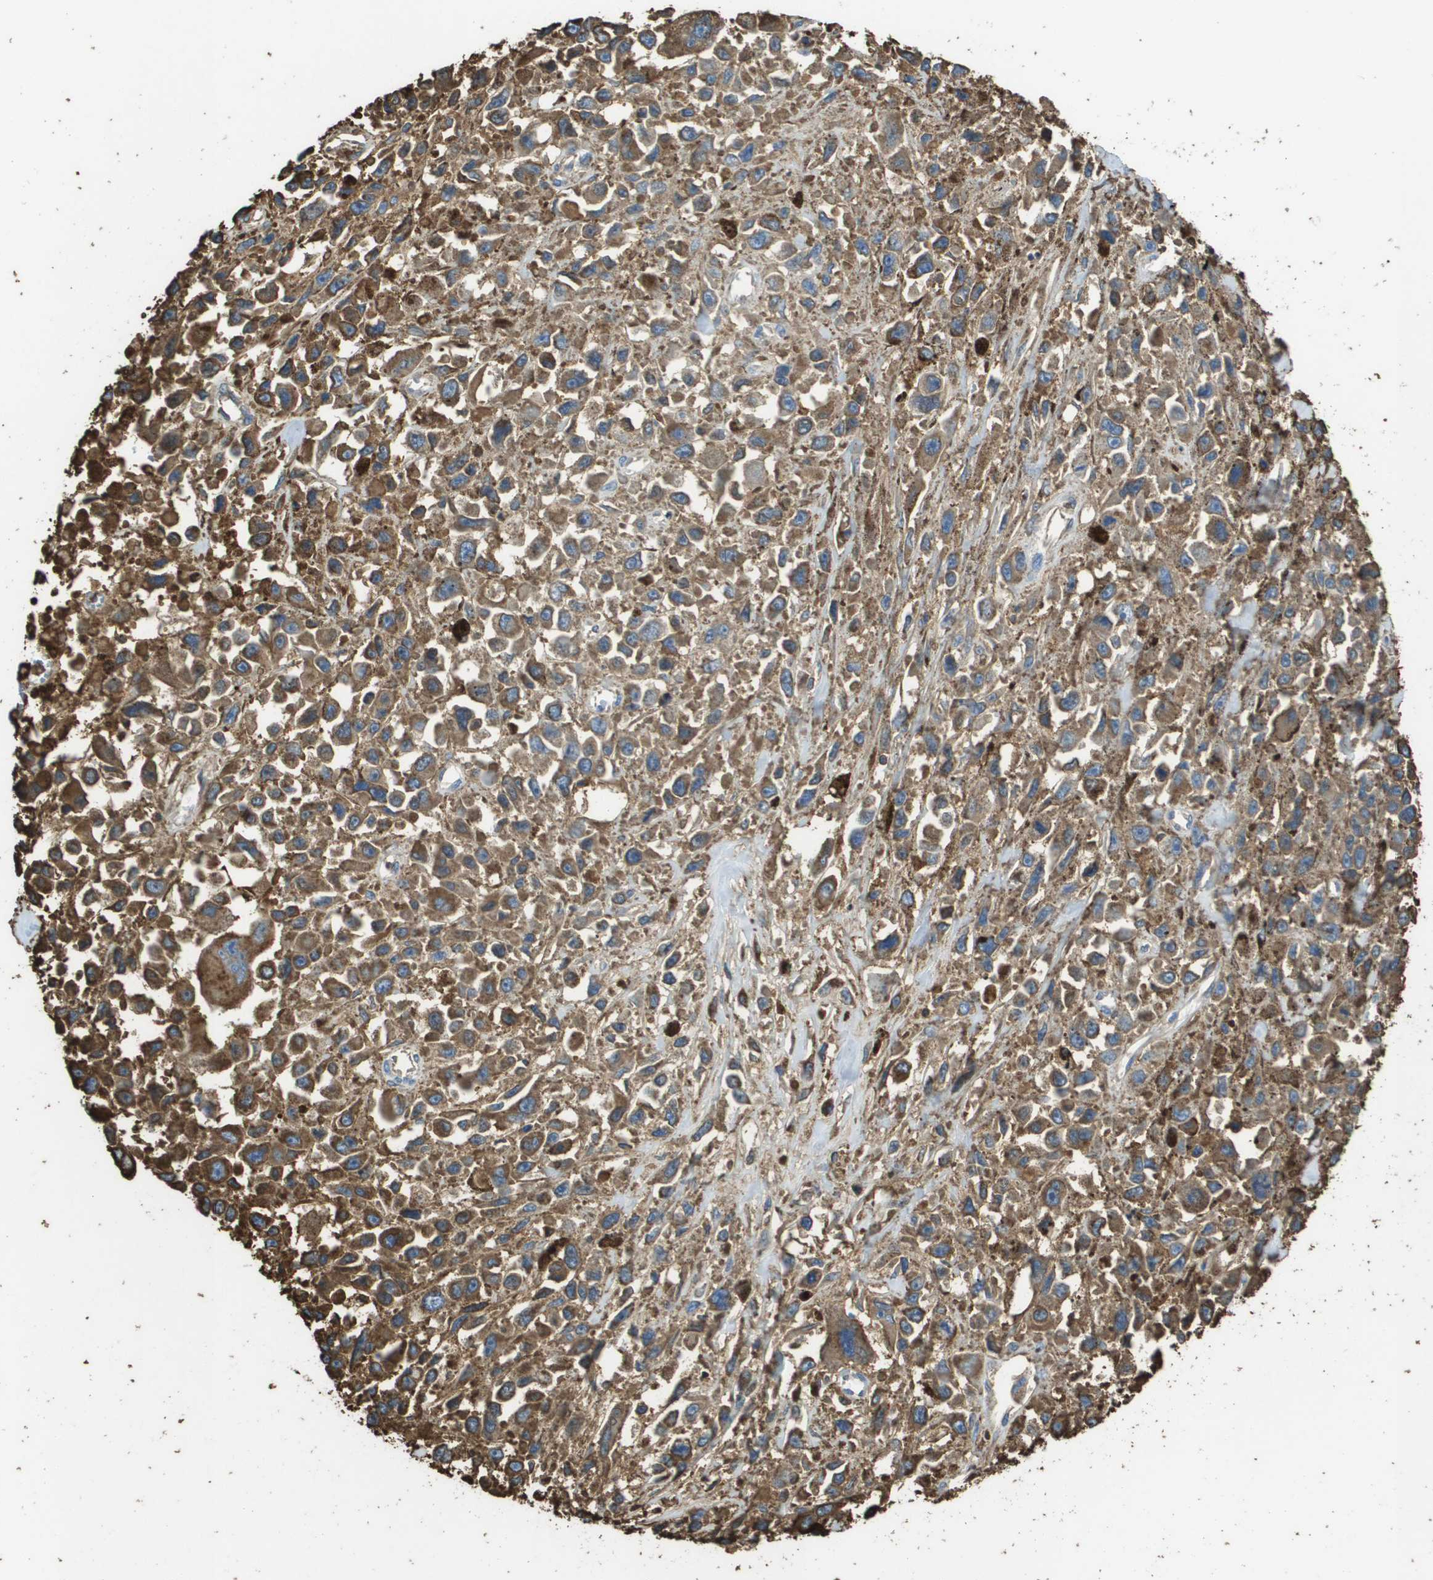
{"staining": {"intensity": "moderate", "quantity": ">75%", "location": "cytoplasmic/membranous"}, "tissue": "melanoma", "cell_type": "Tumor cells", "image_type": "cancer", "snomed": [{"axis": "morphology", "description": "Malignant melanoma, Metastatic site"}, {"axis": "topography", "description": "Lymph node"}], "caption": "A photomicrograph showing moderate cytoplasmic/membranous staining in approximately >75% of tumor cells in malignant melanoma (metastatic site), as visualized by brown immunohistochemical staining.", "gene": "PASK", "patient": {"sex": "male", "age": 59}}